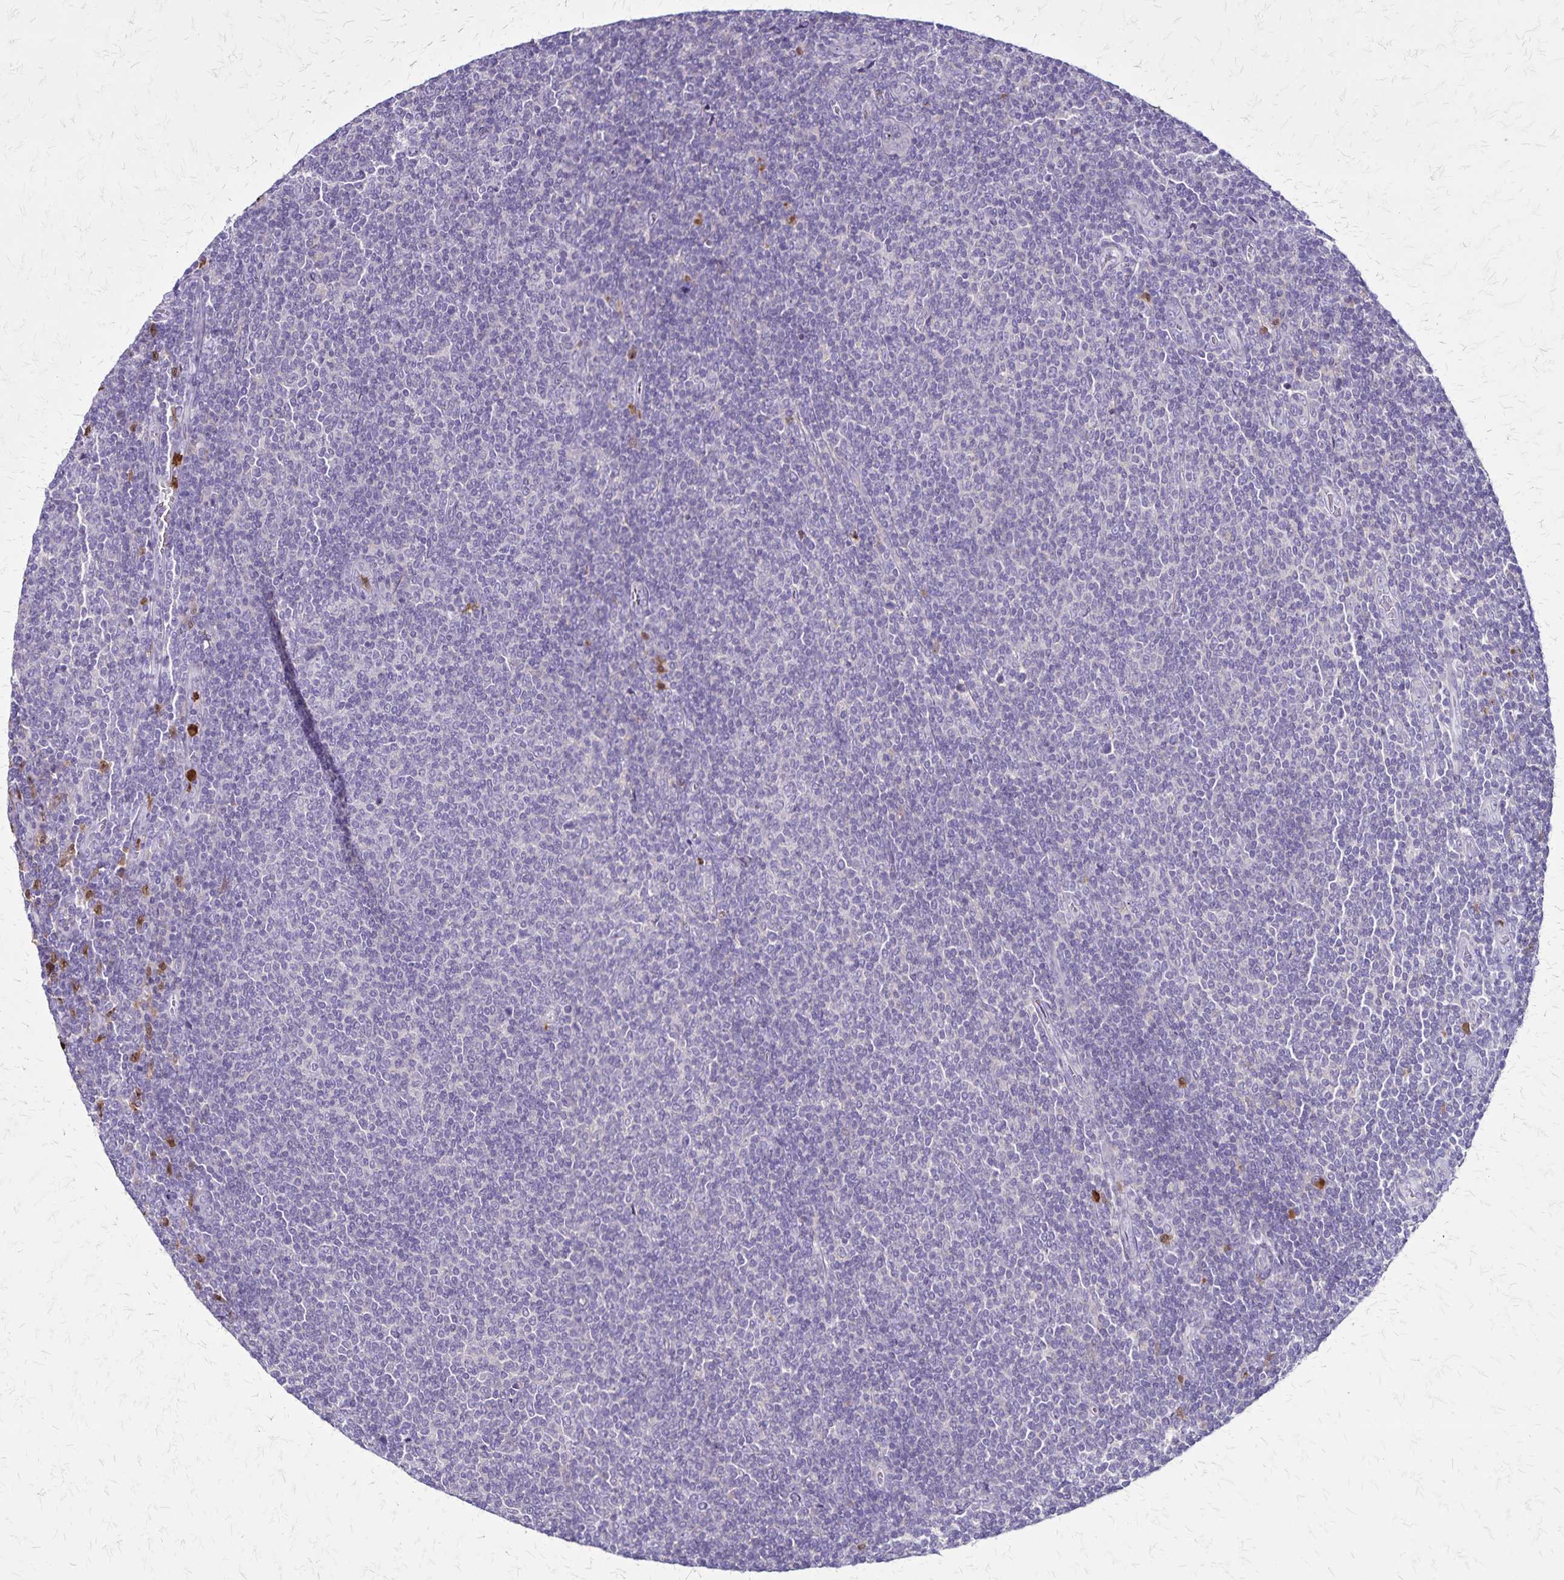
{"staining": {"intensity": "negative", "quantity": "none", "location": "none"}, "tissue": "lymphoma", "cell_type": "Tumor cells", "image_type": "cancer", "snomed": [{"axis": "morphology", "description": "Malignant lymphoma, non-Hodgkin's type, Low grade"}, {"axis": "topography", "description": "Lymph node"}], "caption": "This is a micrograph of immunohistochemistry (IHC) staining of malignant lymphoma, non-Hodgkin's type (low-grade), which shows no expression in tumor cells.", "gene": "ULBP3", "patient": {"sex": "male", "age": 52}}